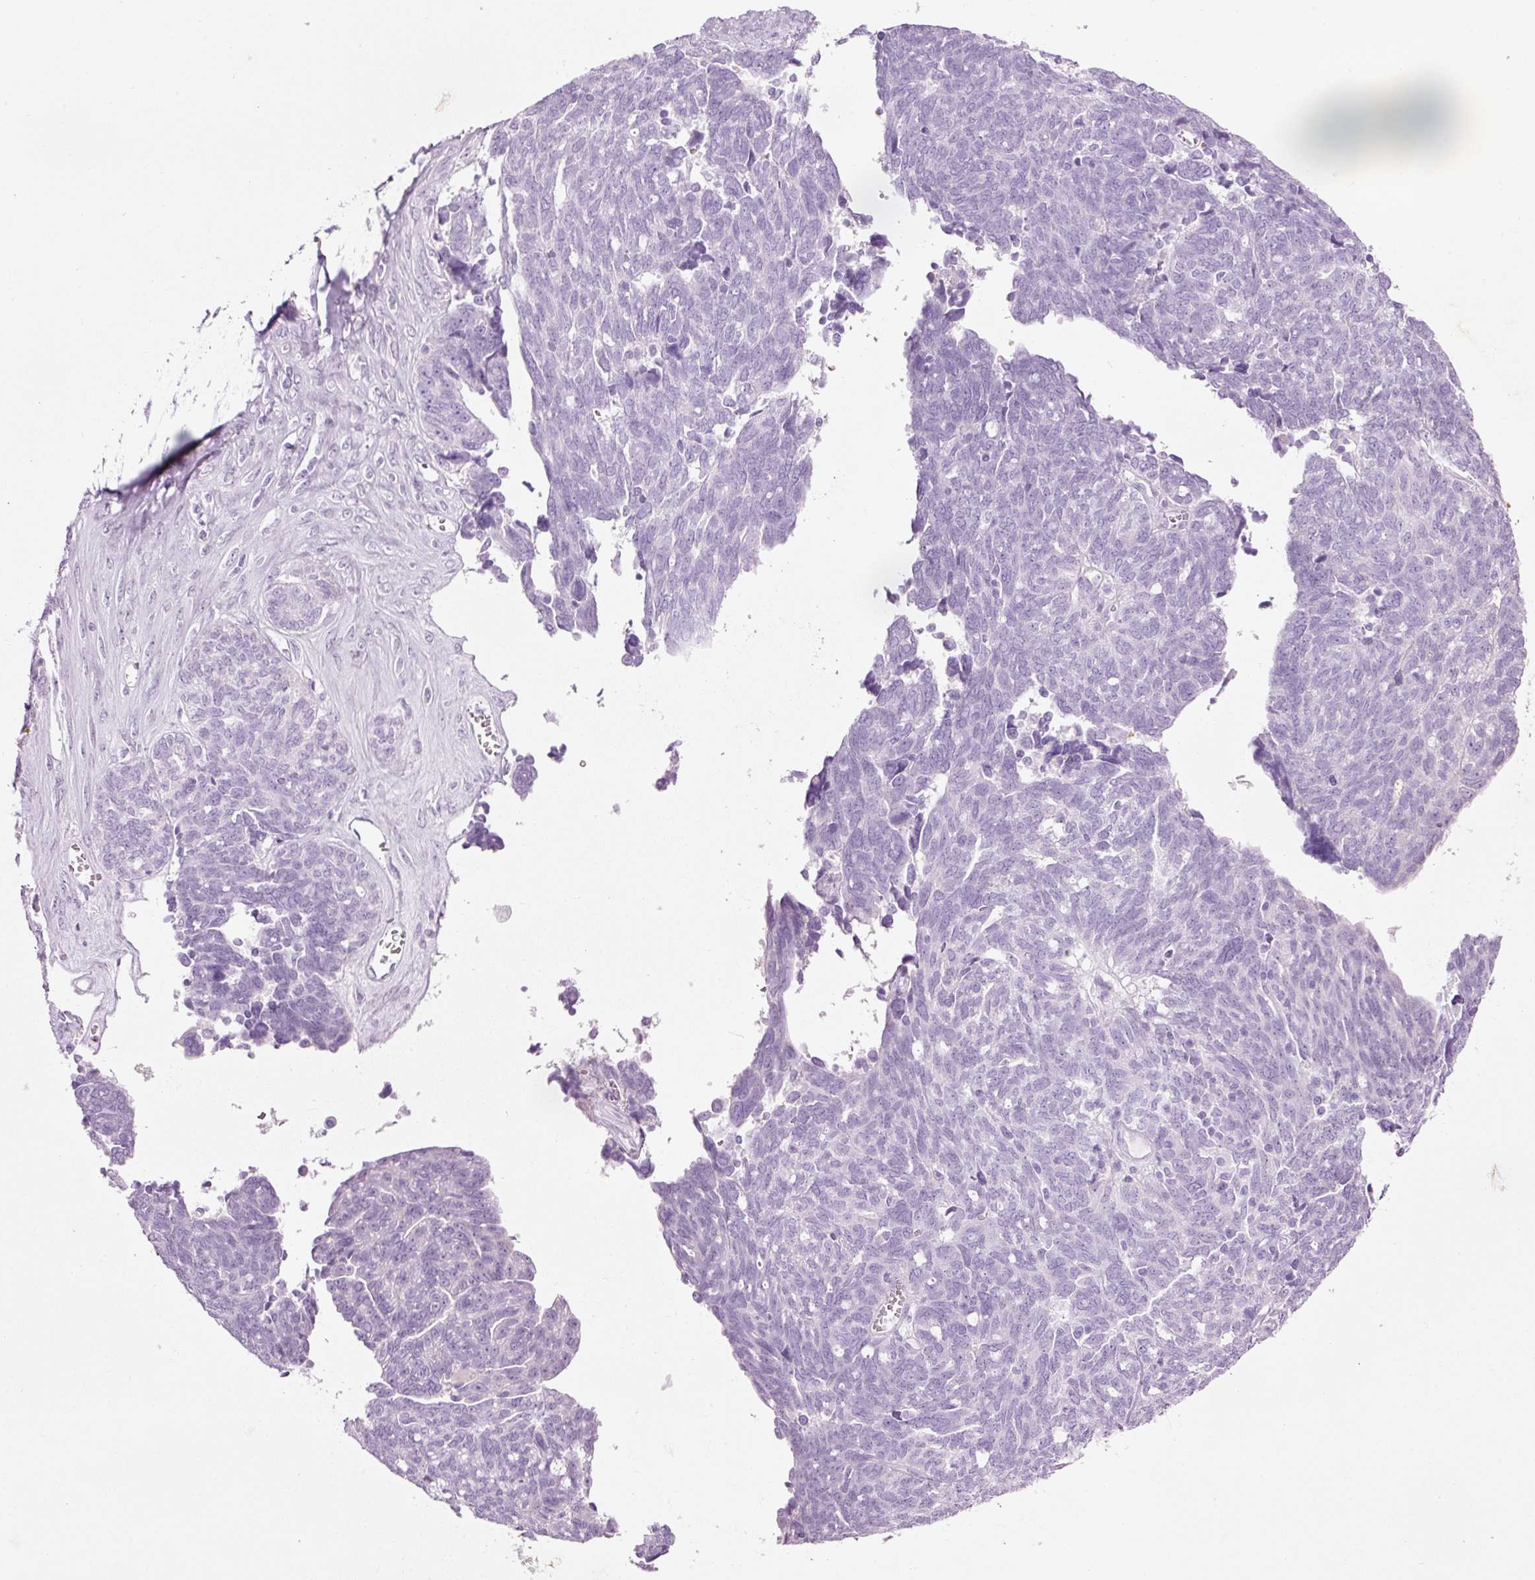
{"staining": {"intensity": "negative", "quantity": "none", "location": "none"}, "tissue": "ovarian cancer", "cell_type": "Tumor cells", "image_type": "cancer", "snomed": [{"axis": "morphology", "description": "Cystadenocarcinoma, serous, NOS"}, {"axis": "topography", "description": "Ovary"}], "caption": "The micrograph demonstrates no staining of tumor cells in ovarian cancer (serous cystadenocarcinoma).", "gene": "MFAP4", "patient": {"sex": "female", "age": 79}}